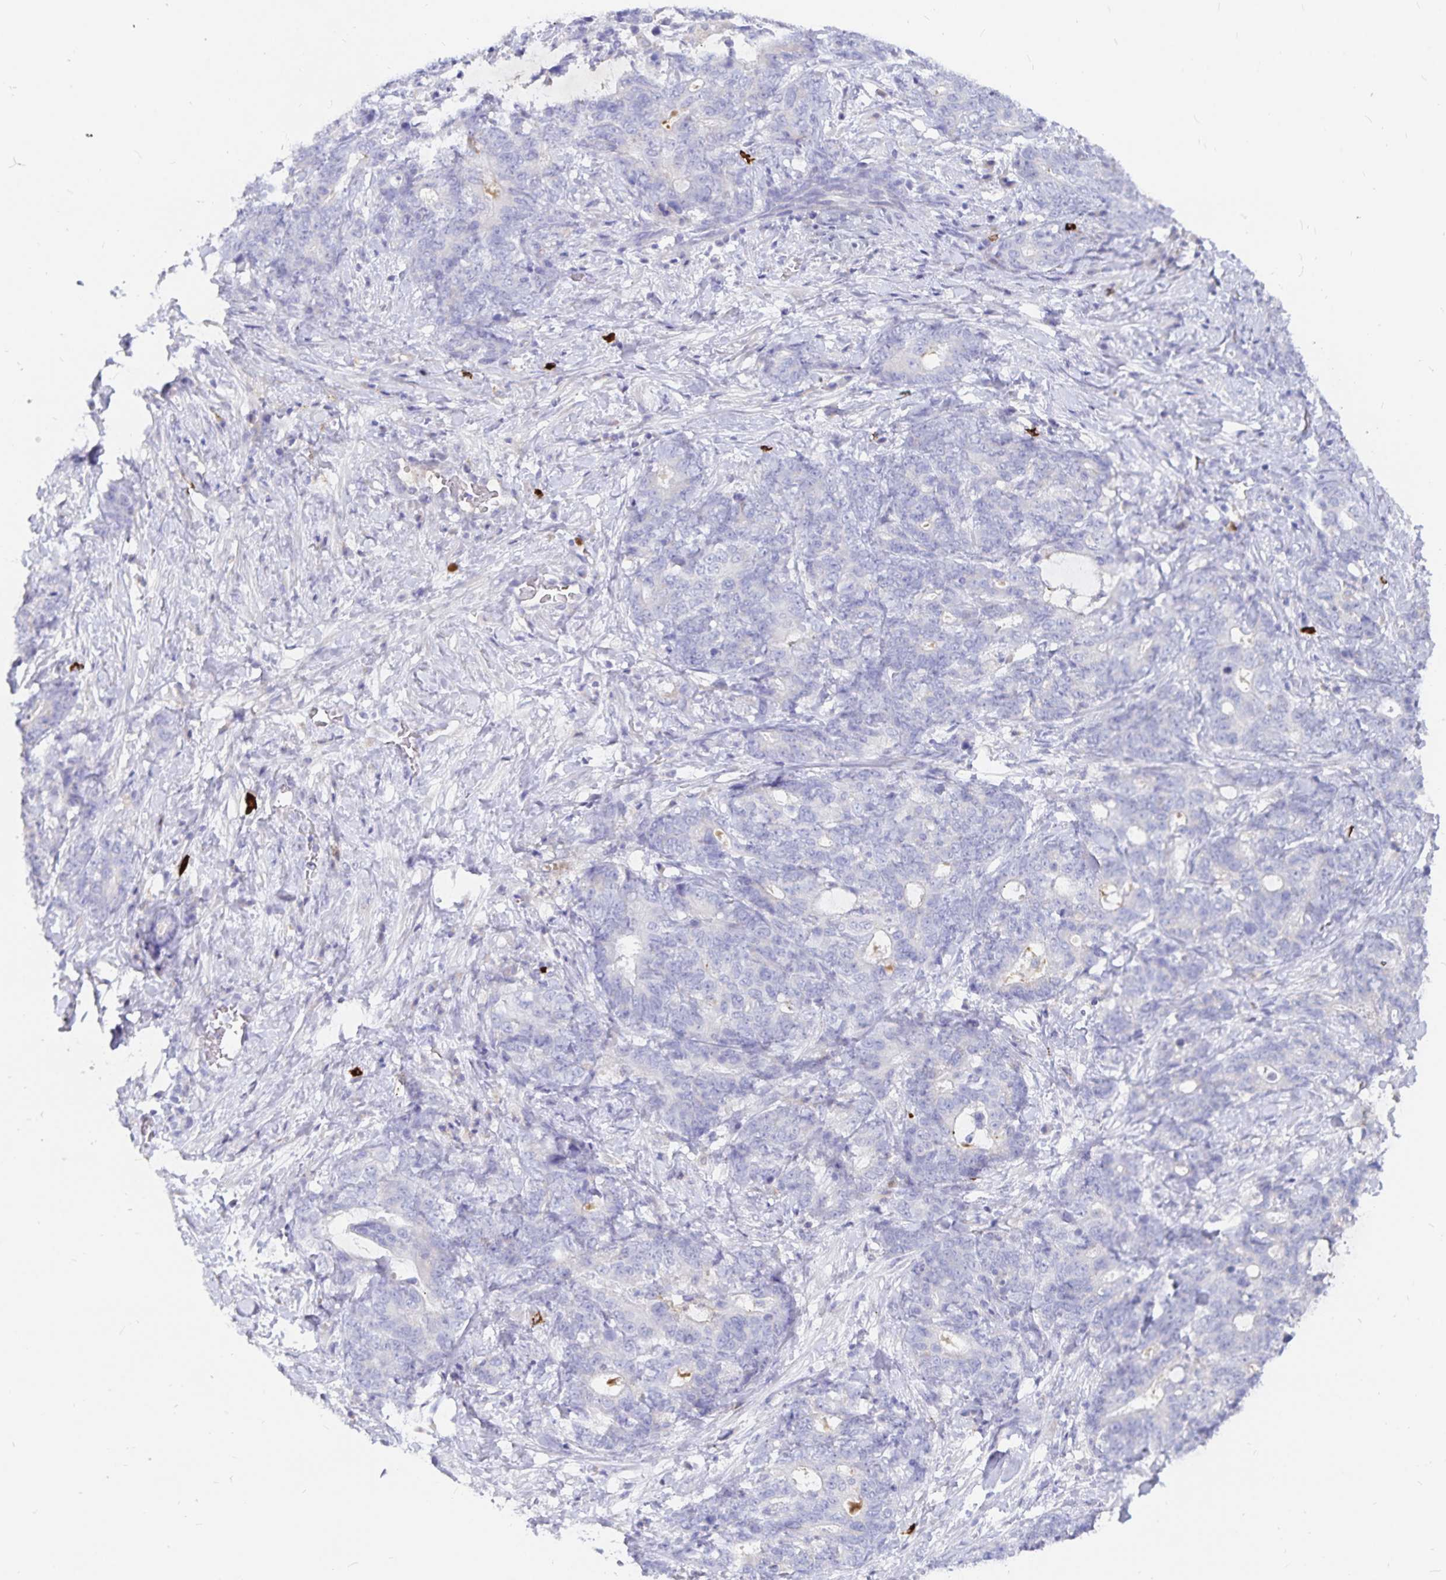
{"staining": {"intensity": "negative", "quantity": "none", "location": "none"}, "tissue": "stomach cancer", "cell_type": "Tumor cells", "image_type": "cancer", "snomed": [{"axis": "morphology", "description": "Normal tissue, NOS"}, {"axis": "morphology", "description": "Adenocarcinoma, NOS"}, {"axis": "topography", "description": "Stomach"}], "caption": "Tumor cells show no significant positivity in stomach cancer (adenocarcinoma).", "gene": "PKHD1", "patient": {"sex": "female", "age": 64}}